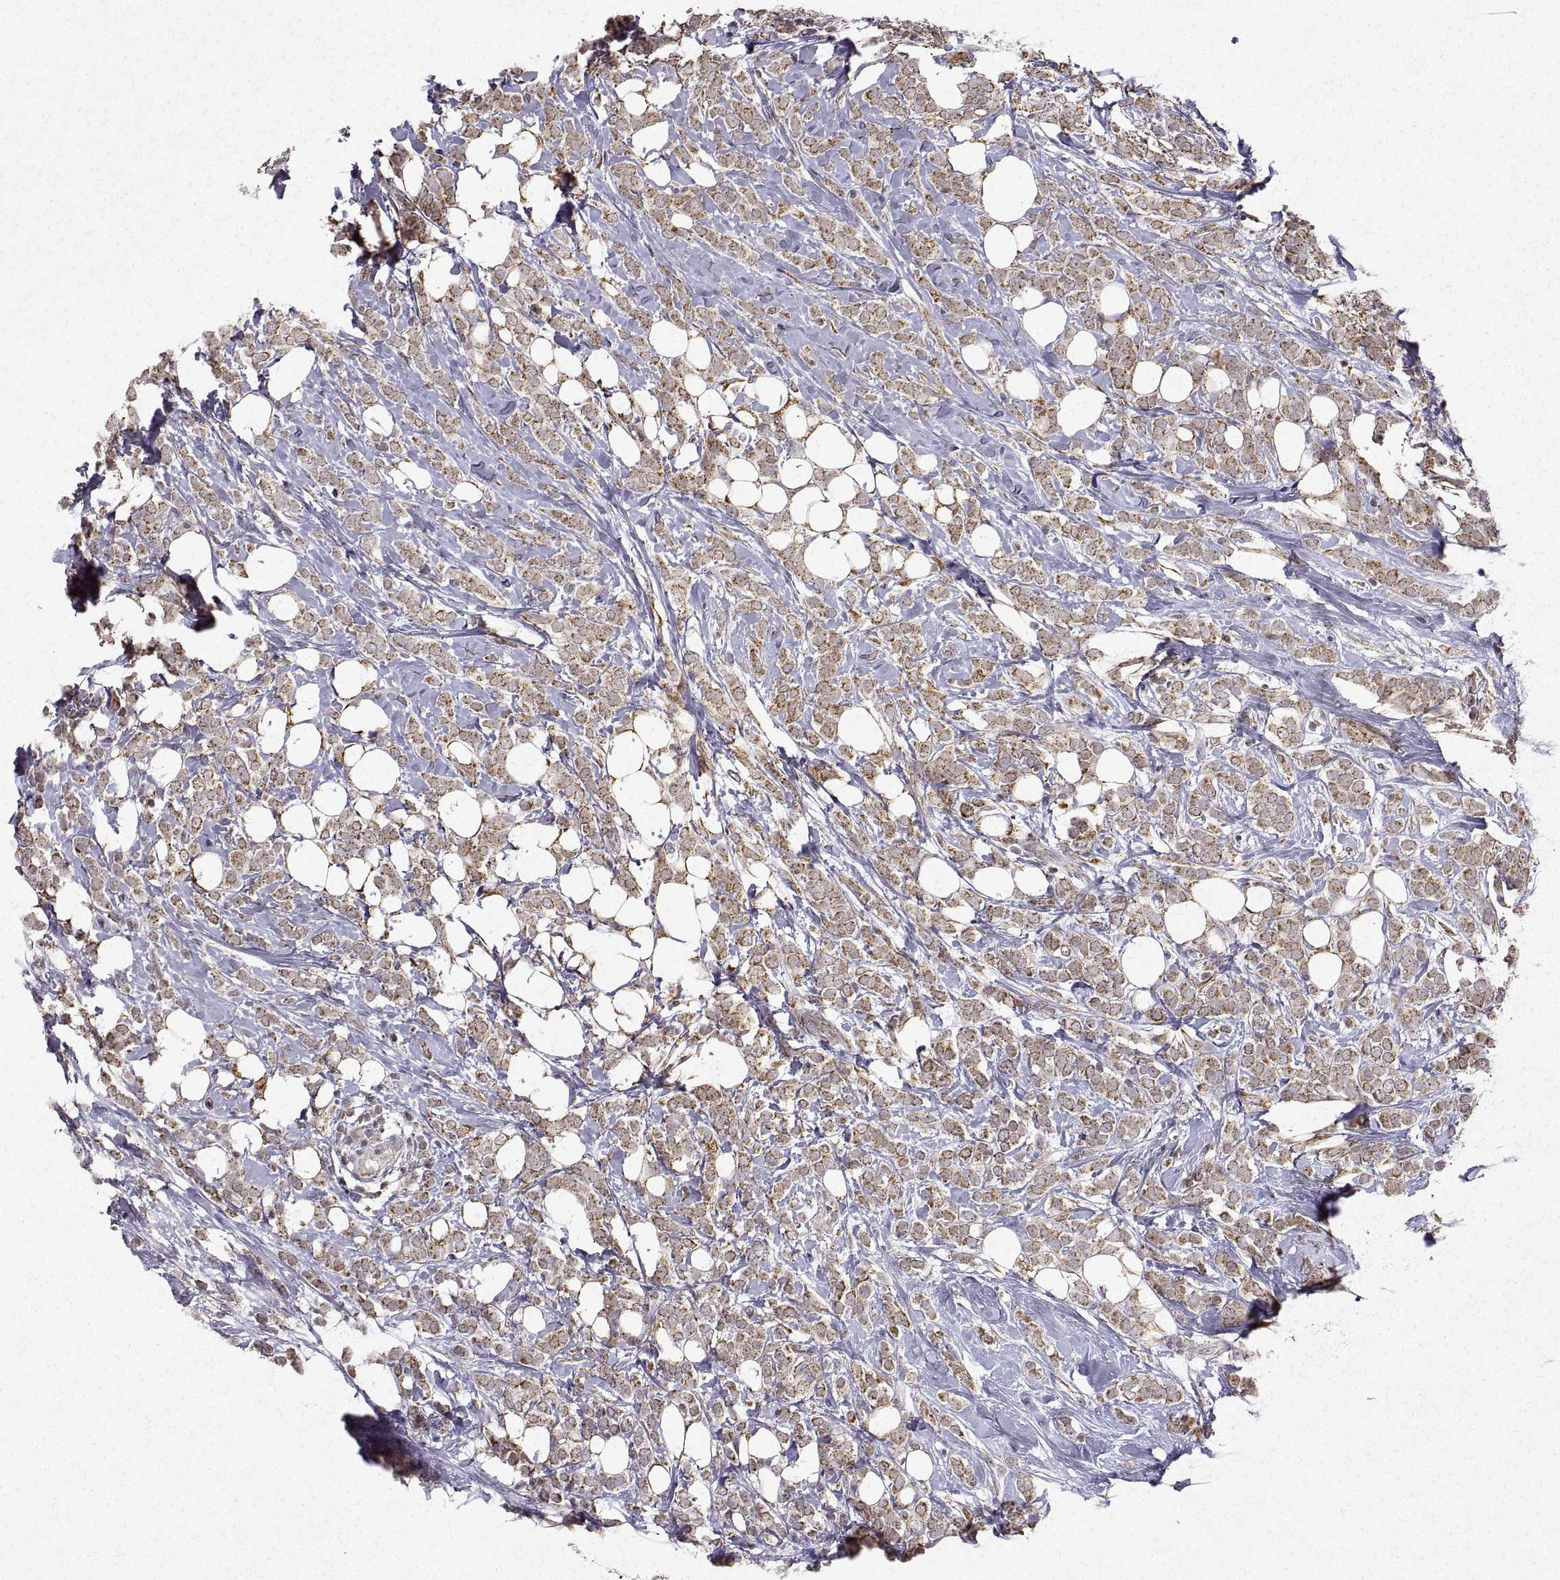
{"staining": {"intensity": "weak", "quantity": ">75%", "location": "cytoplasmic/membranous"}, "tissue": "breast cancer", "cell_type": "Tumor cells", "image_type": "cancer", "snomed": [{"axis": "morphology", "description": "Lobular carcinoma"}, {"axis": "topography", "description": "Breast"}], "caption": "Immunohistochemistry (IHC) micrograph of human lobular carcinoma (breast) stained for a protein (brown), which exhibits low levels of weak cytoplasmic/membranous staining in about >75% of tumor cells.", "gene": "MANBAL", "patient": {"sex": "female", "age": 49}}